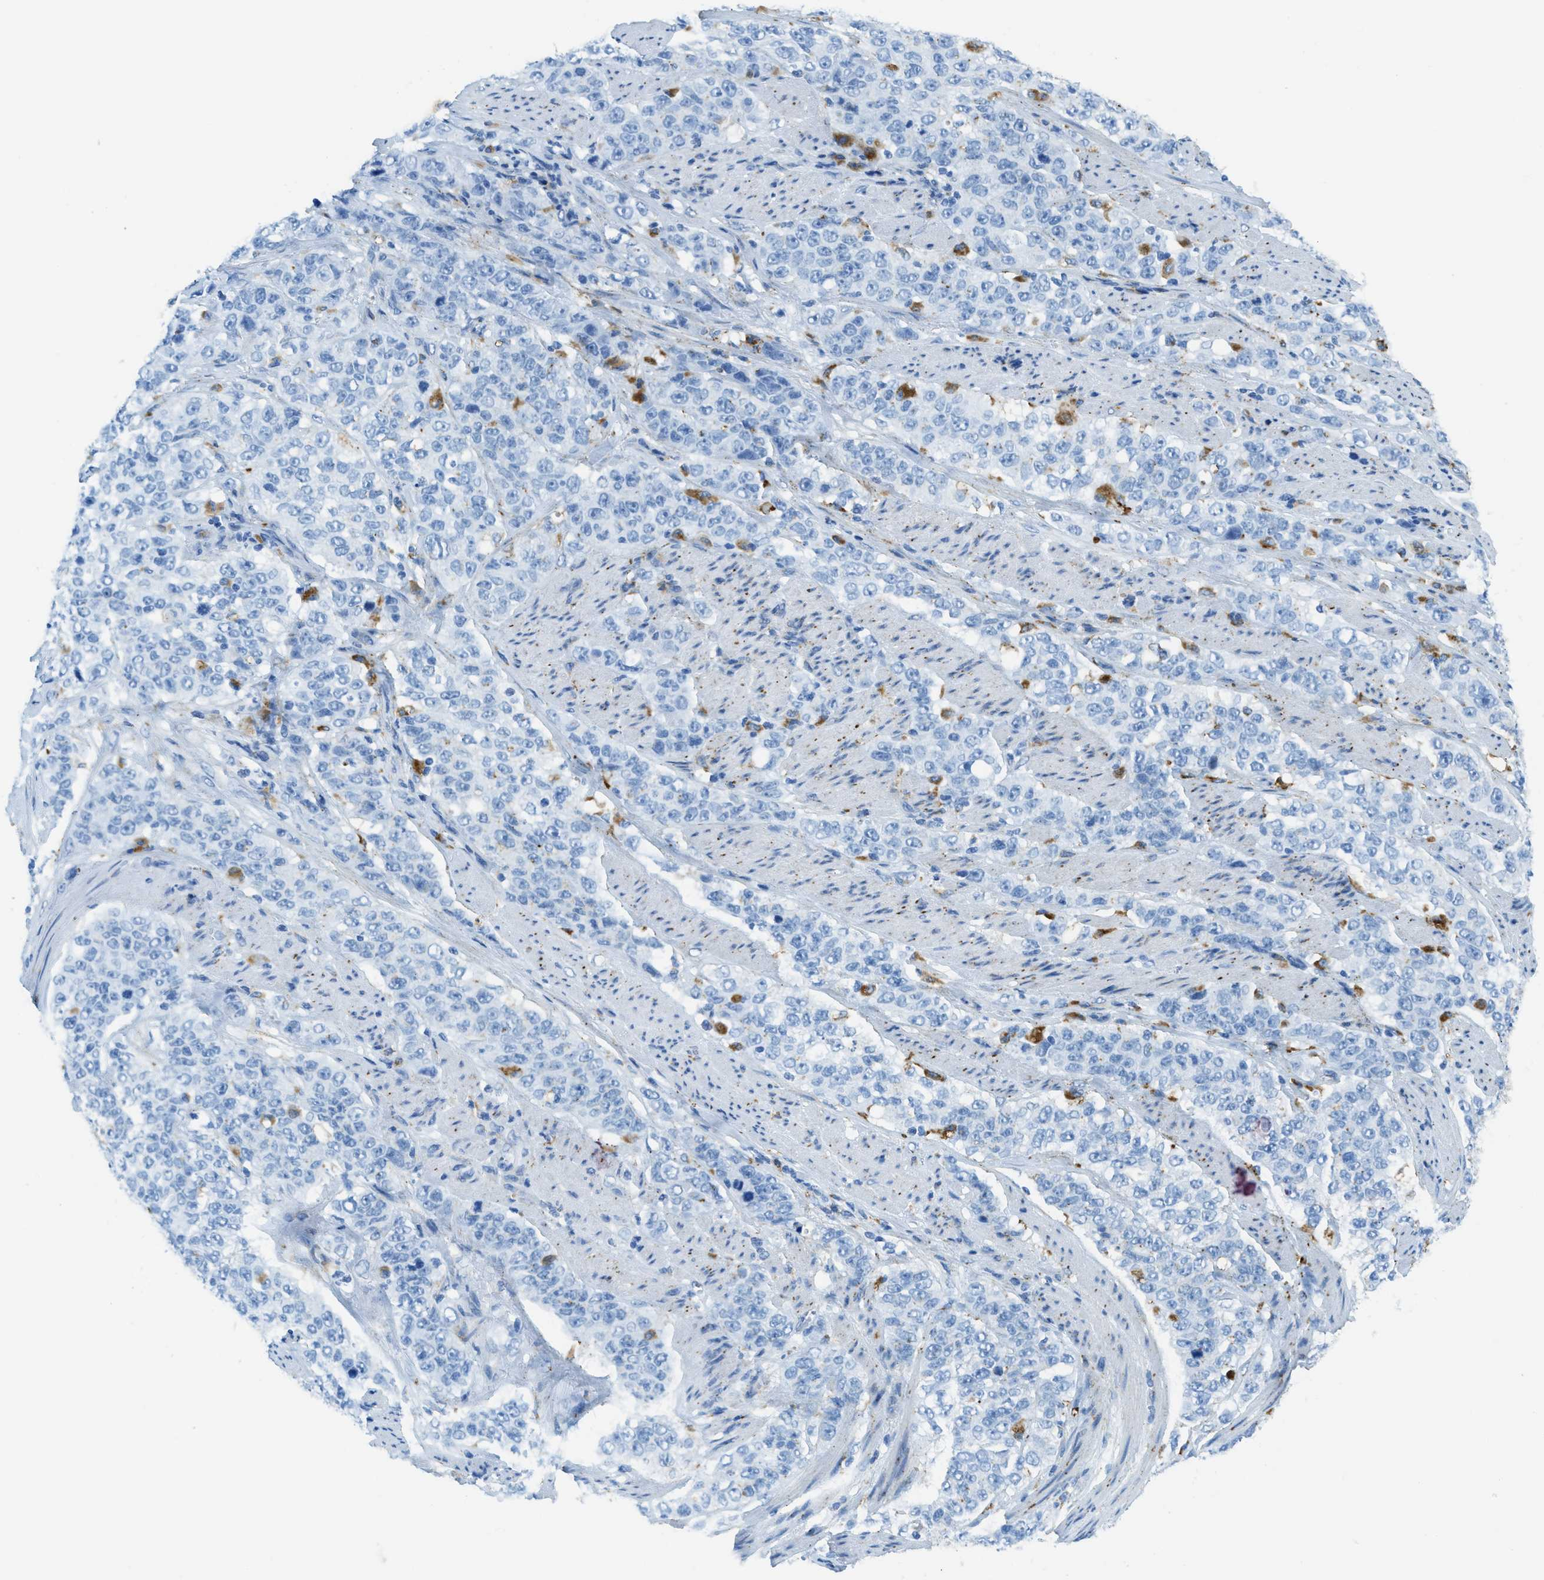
{"staining": {"intensity": "negative", "quantity": "none", "location": "none"}, "tissue": "stomach cancer", "cell_type": "Tumor cells", "image_type": "cancer", "snomed": [{"axis": "morphology", "description": "Adenocarcinoma, NOS"}, {"axis": "topography", "description": "Stomach"}], "caption": "Immunohistochemistry (IHC) micrograph of neoplastic tissue: stomach adenocarcinoma stained with DAB displays no significant protein staining in tumor cells.", "gene": "SCARB2", "patient": {"sex": "male", "age": 48}}